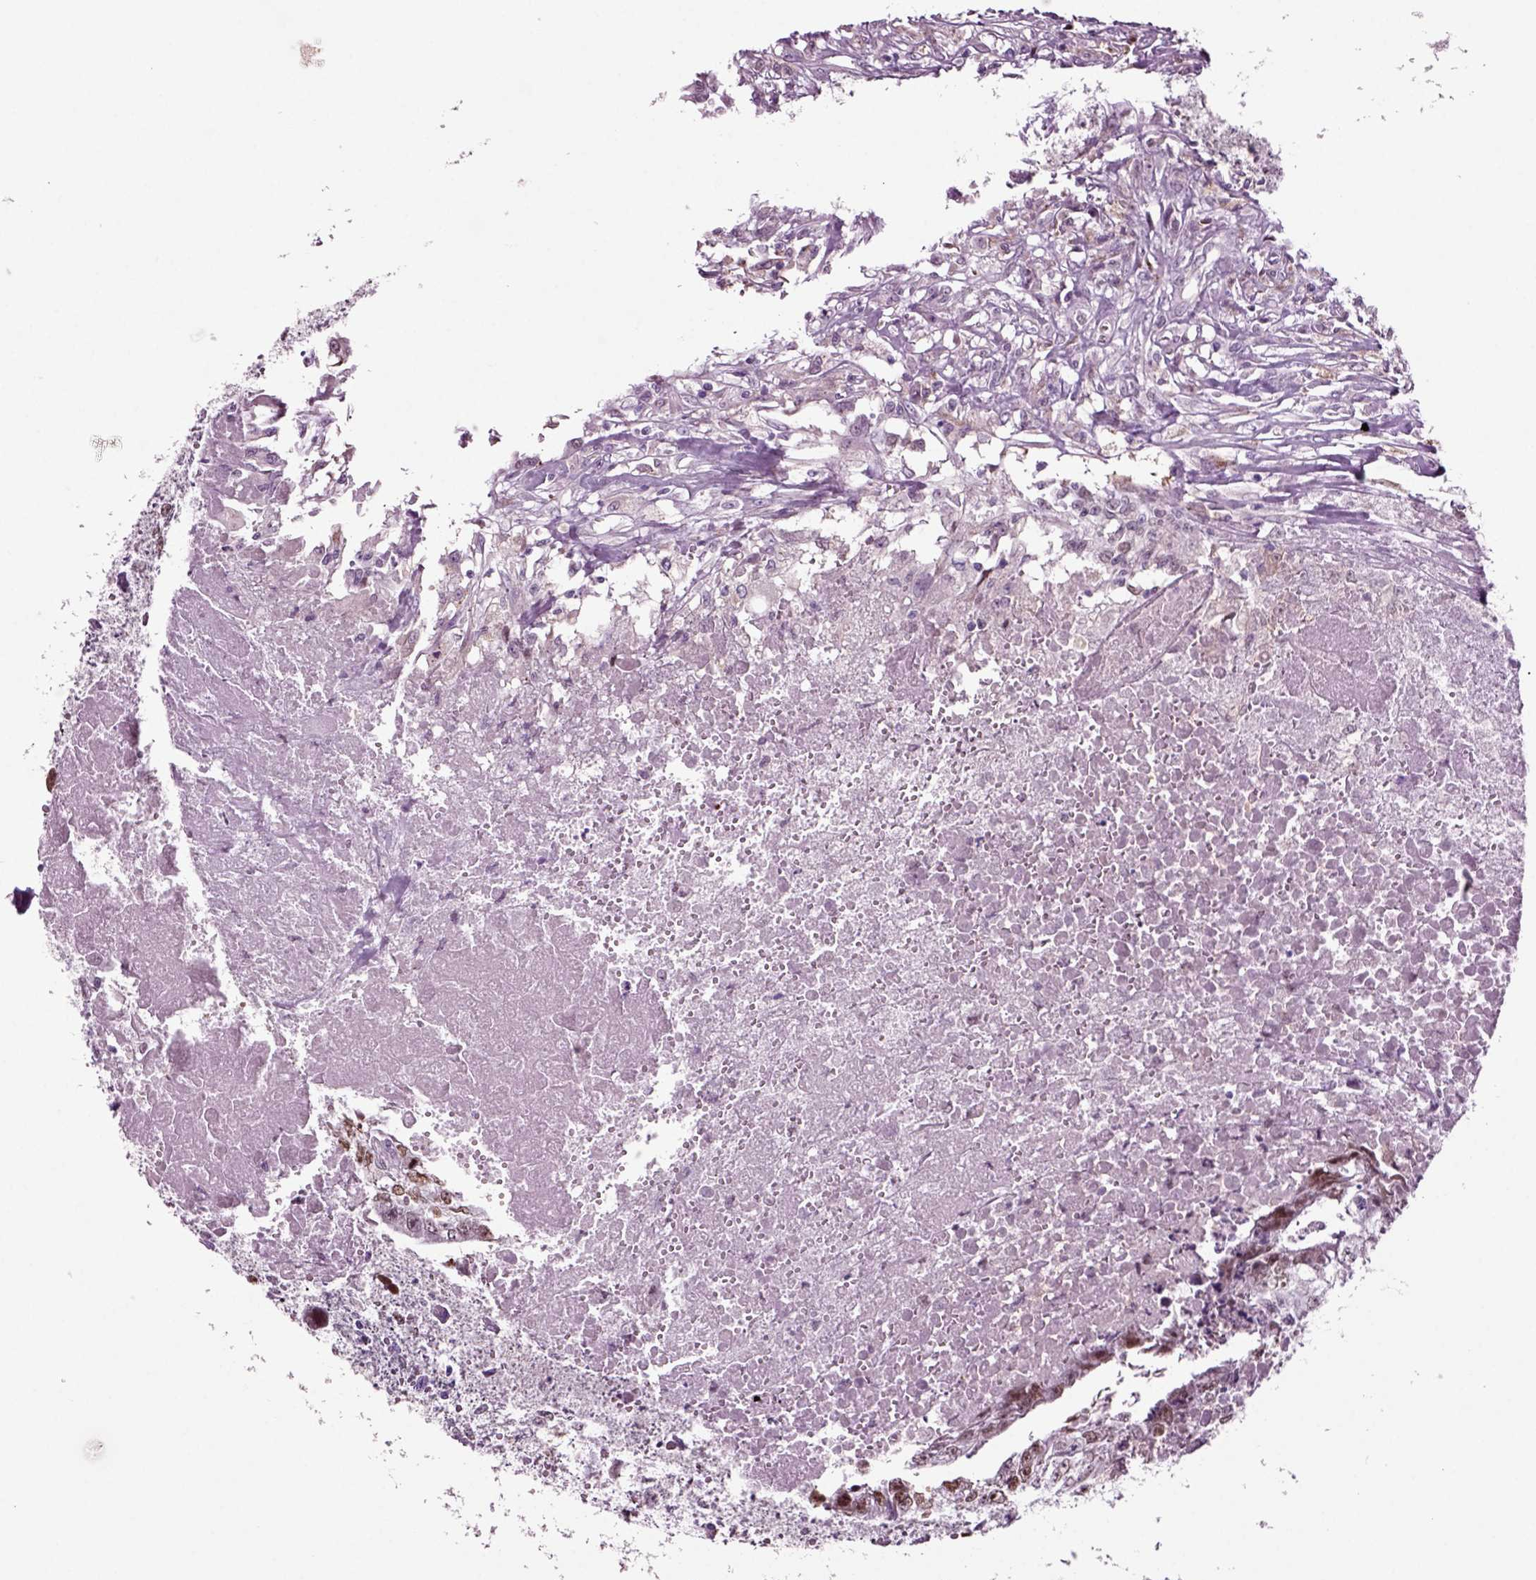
{"staining": {"intensity": "strong", "quantity": "<25%", "location": "nuclear"}, "tissue": "testis cancer", "cell_type": "Tumor cells", "image_type": "cancer", "snomed": [{"axis": "morphology", "description": "Carcinoma, Embryonal, NOS"}, {"axis": "morphology", "description": "Teratoma, malignant, NOS"}, {"axis": "topography", "description": "Testis"}], "caption": "Testis cancer tissue demonstrates strong nuclear positivity in about <25% of tumor cells", "gene": "ARID3A", "patient": {"sex": "male", "age": 24}}